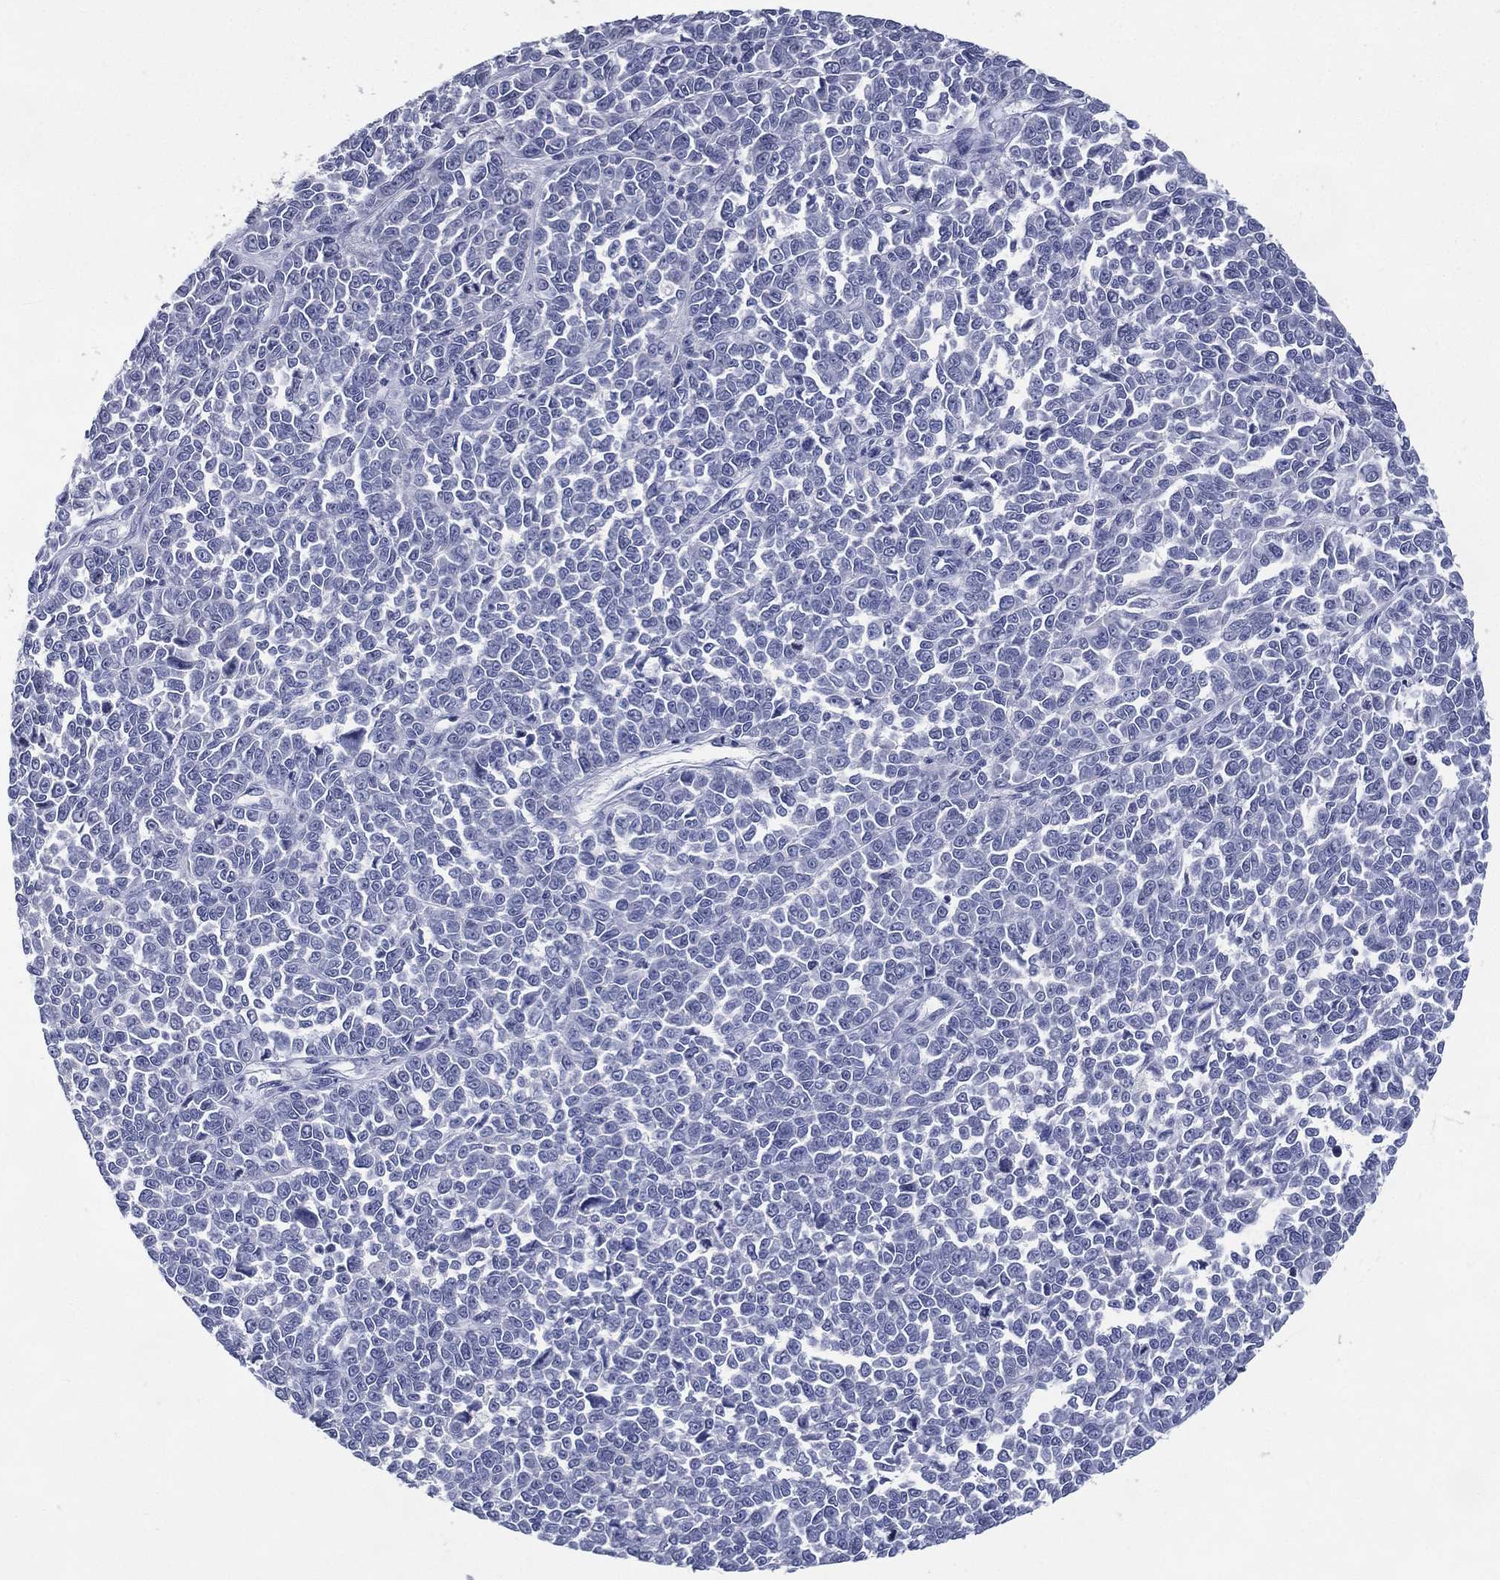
{"staining": {"intensity": "negative", "quantity": "none", "location": "none"}, "tissue": "melanoma", "cell_type": "Tumor cells", "image_type": "cancer", "snomed": [{"axis": "morphology", "description": "Malignant melanoma, NOS"}, {"axis": "topography", "description": "Skin"}], "caption": "Tumor cells show no significant protein staining in melanoma.", "gene": "KIF2C", "patient": {"sex": "female", "age": 95}}